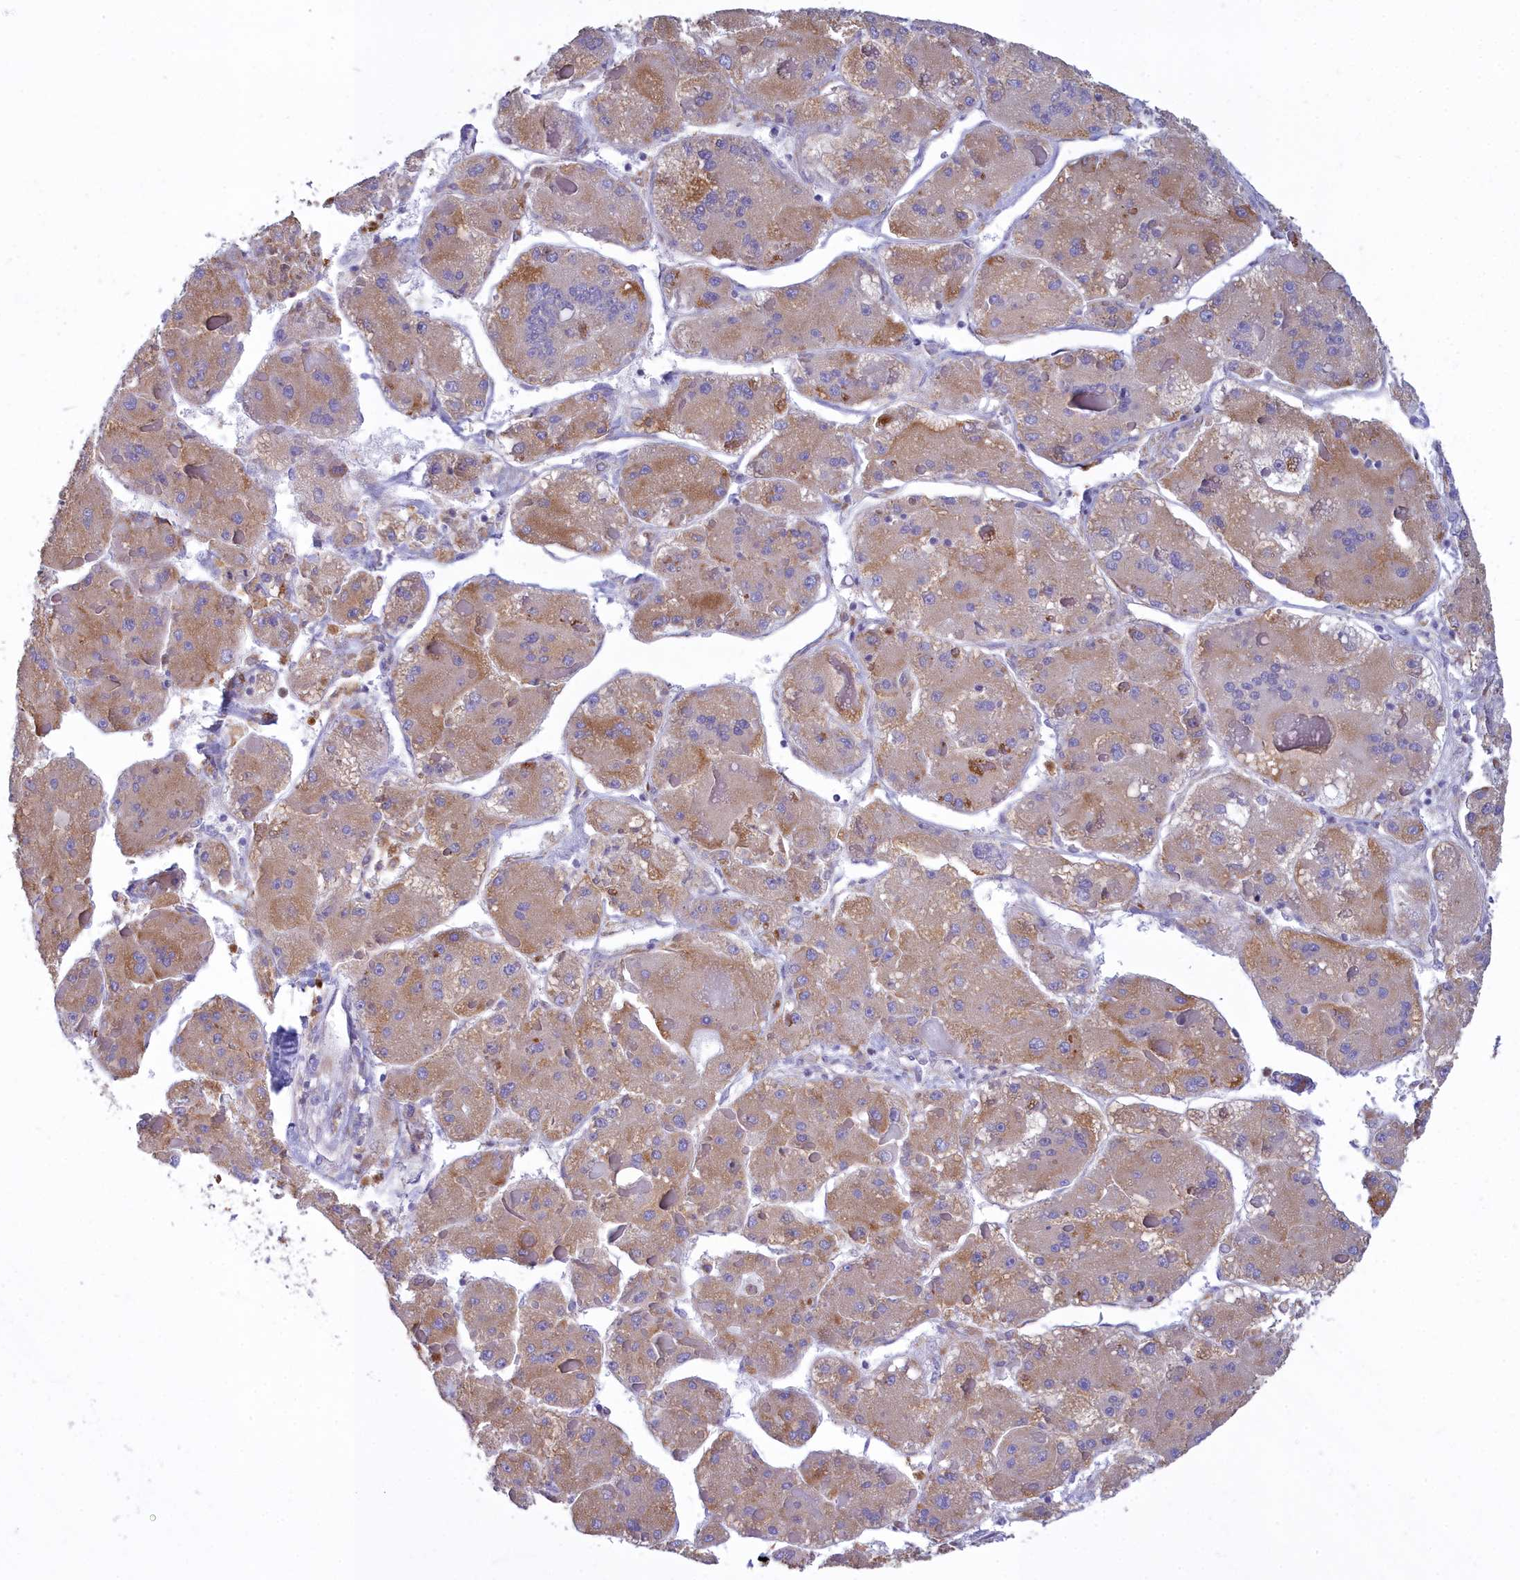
{"staining": {"intensity": "moderate", "quantity": ">75%", "location": "cytoplasmic/membranous"}, "tissue": "liver cancer", "cell_type": "Tumor cells", "image_type": "cancer", "snomed": [{"axis": "morphology", "description": "Carcinoma, Hepatocellular, NOS"}, {"axis": "topography", "description": "Liver"}], "caption": "Tumor cells demonstrate moderate cytoplasmic/membranous positivity in about >75% of cells in liver cancer. The protein of interest is stained brown, and the nuclei are stained in blue (DAB IHC with brightfield microscopy, high magnification).", "gene": "HM13", "patient": {"sex": "female", "age": 73}}